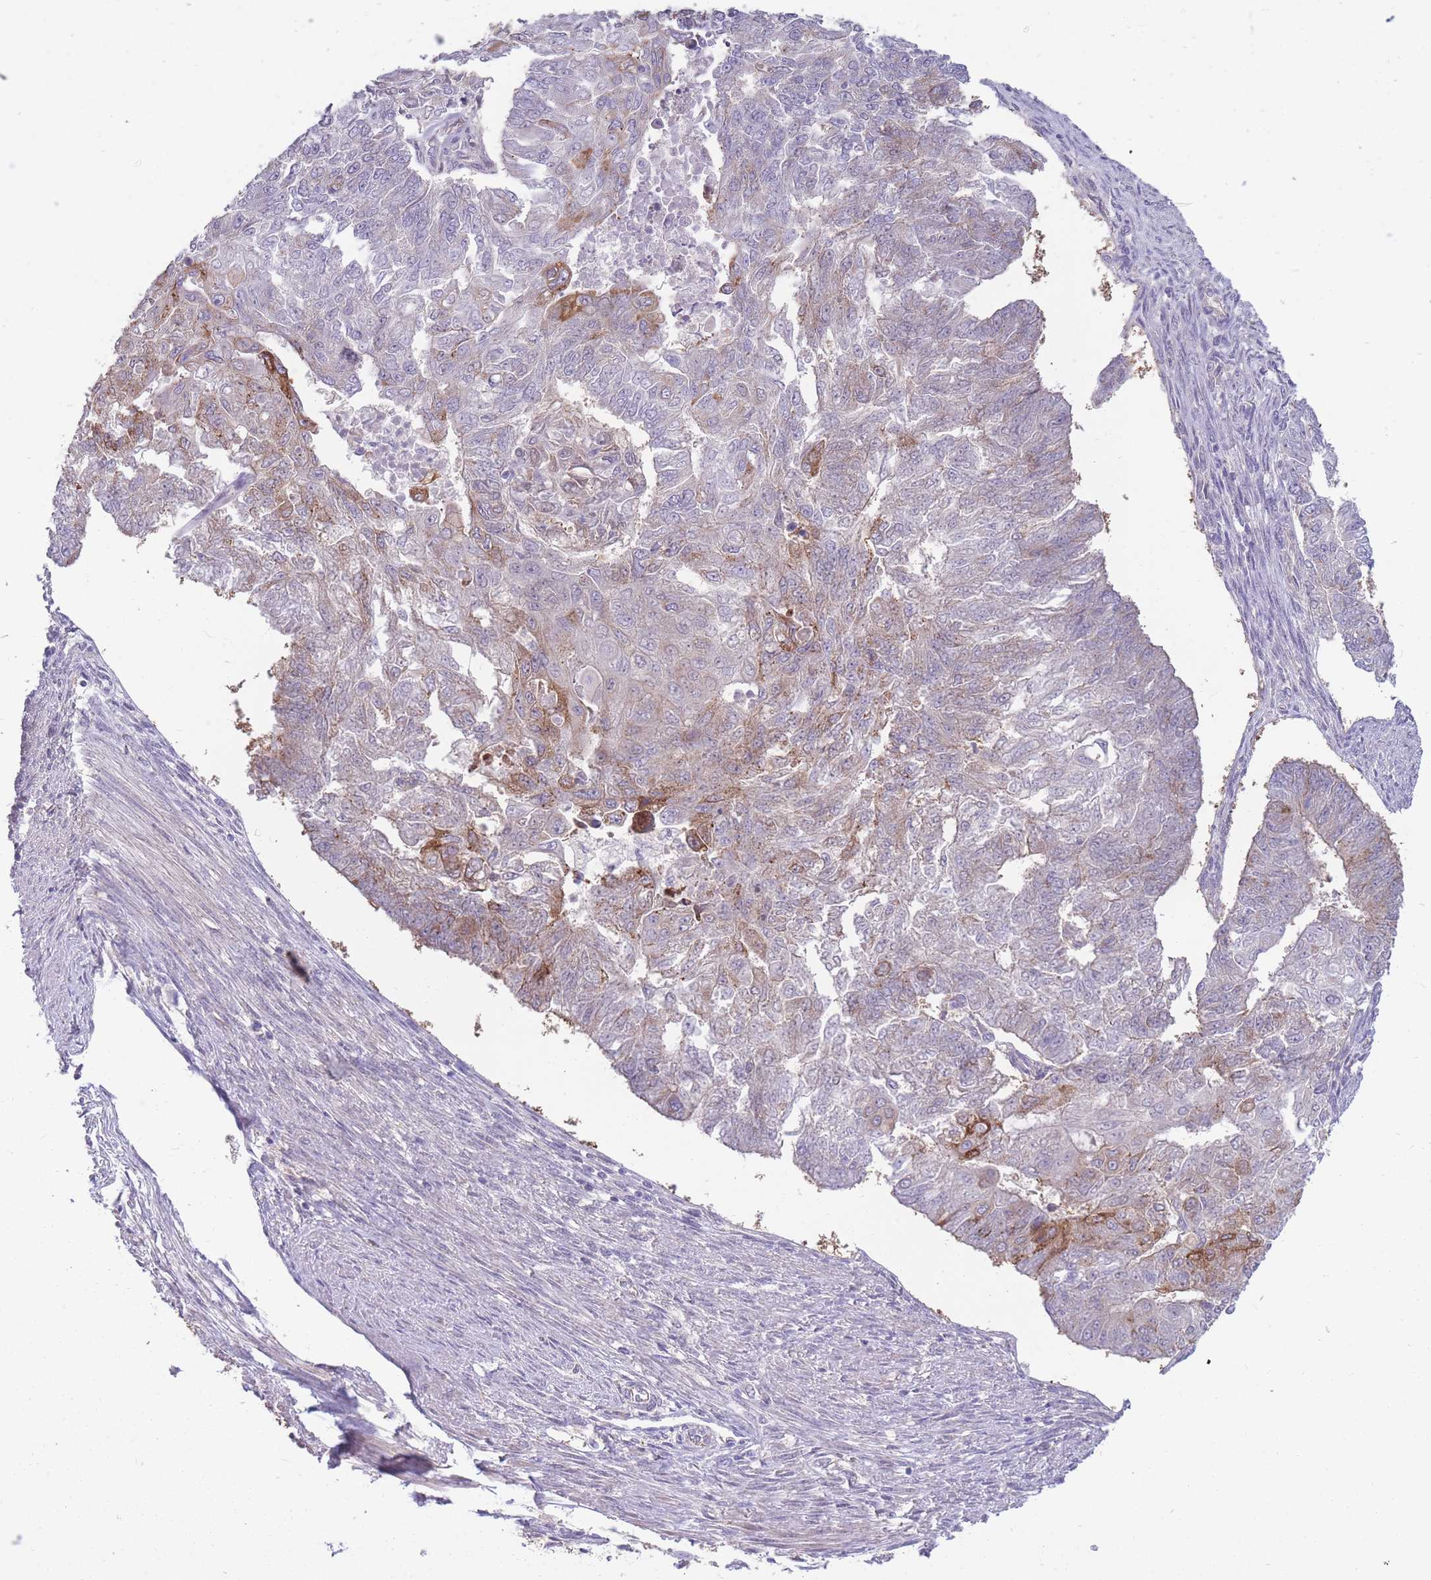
{"staining": {"intensity": "moderate", "quantity": "<25%", "location": "cytoplasmic/membranous"}, "tissue": "endometrial cancer", "cell_type": "Tumor cells", "image_type": "cancer", "snomed": [{"axis": "morphology", "description": "Adenocarcinoma, NOS"}, {"axis": "topography", "description": "Endometrium"}], "caption": "Endometrial cancer (adenocarcinoma) stained with immunohistochemistry (IHC) shows moderate cytoplasmic/membranous staining in about <25% of tumor cells.", "gene": "RGS11", "patient": {"sex": "female", "age": 32}}